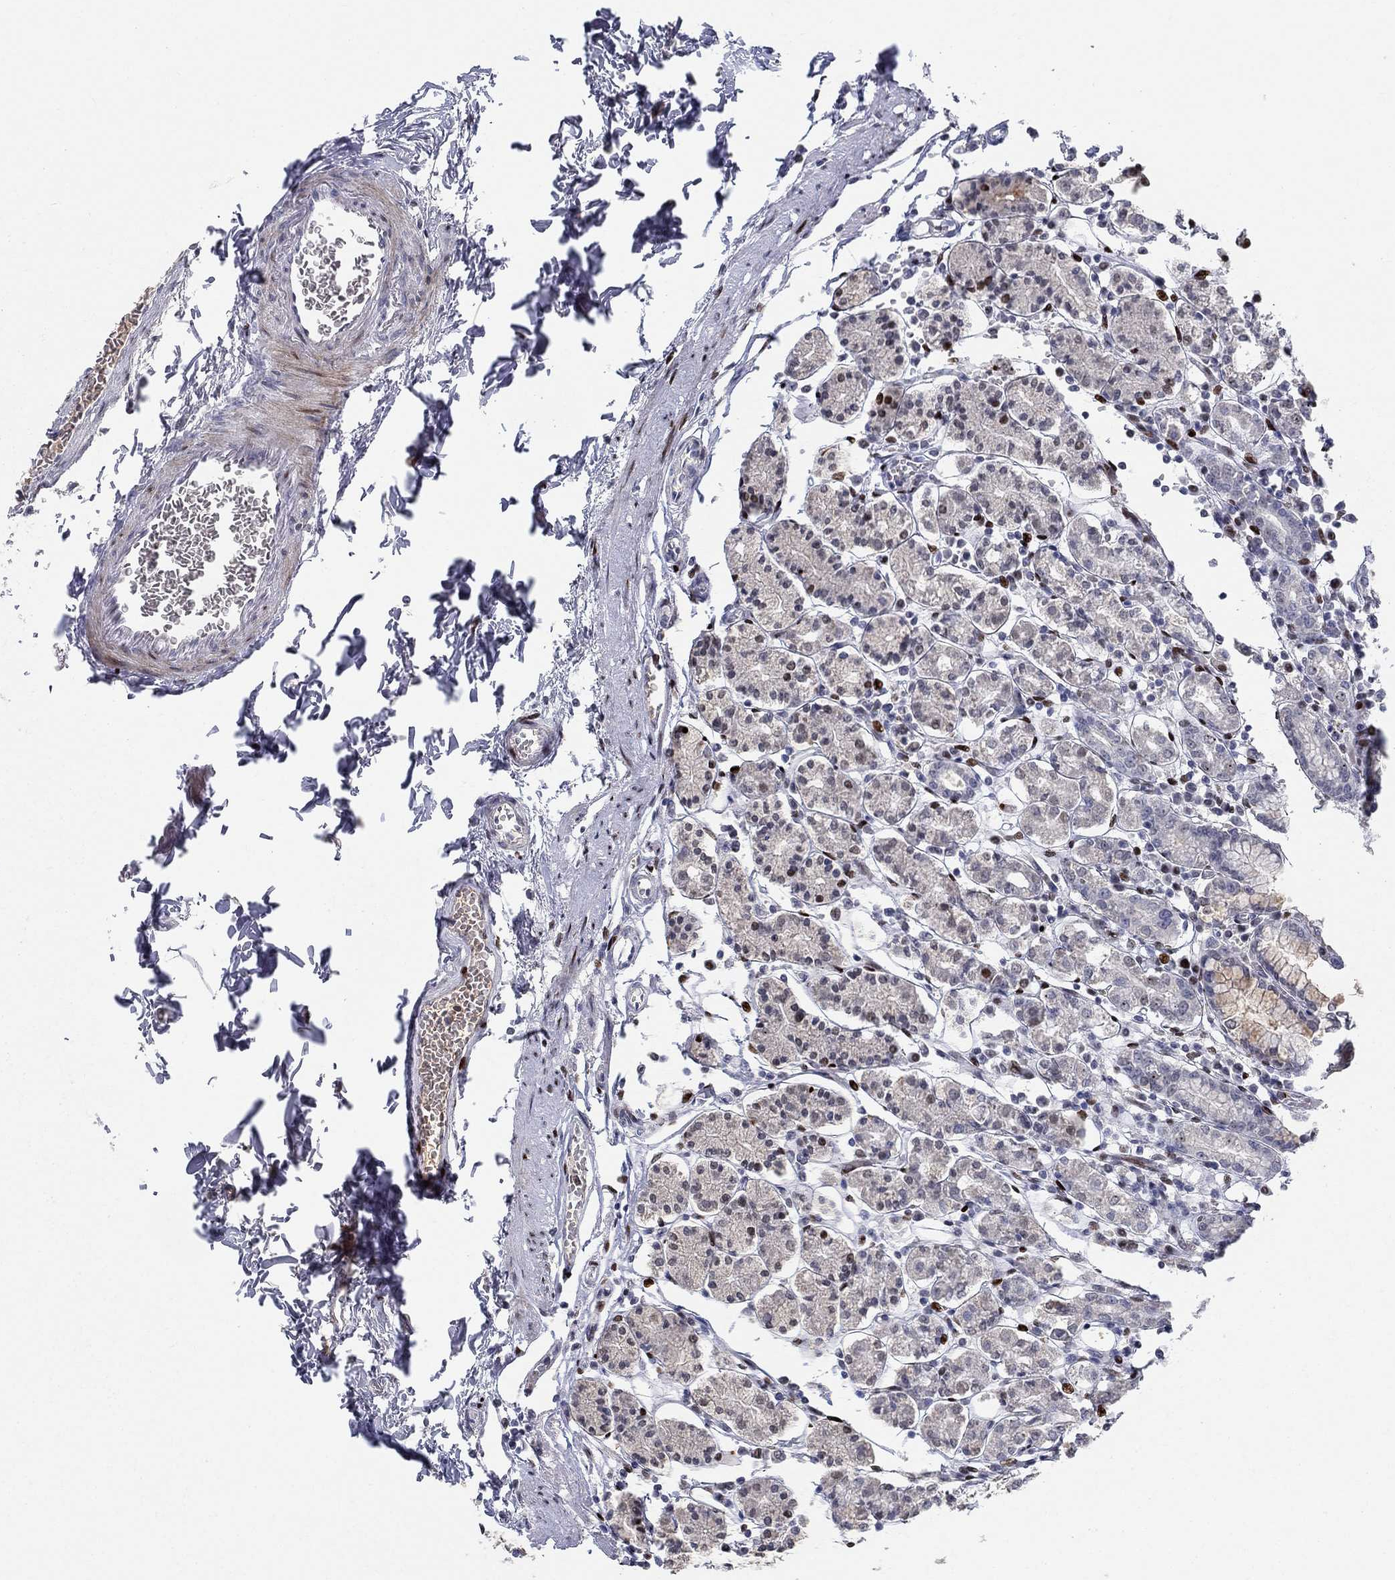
{"staining": {"intensity": "strong", "quantity": "<25%", "location": "cytoplasmic/membranous,nuclear"}, "tissue": "stomach", "cell_type": "Glandular cells", "image_type": "normal", "snomed": [{"axis": "morphology", "description": "Normal tissue, NOS"}, {"axis": "topography", "description": "Stomach, upper"}, {"axis": "topography", "description": "Stomach"}], "caption": "Protein analysis of normal stomach shows strong cytoplasmic/membranous,nuclear positivity in approximately <25% of glandular cells. The staining is performed using DAB (3,3'-diaminobenzidine) brown chromogen to label protein expression. The nuclei are counter-stained blue using hematoxylin.", "gene": "RAPGEF5", "patient": {"sex": "male", "age": 62}}